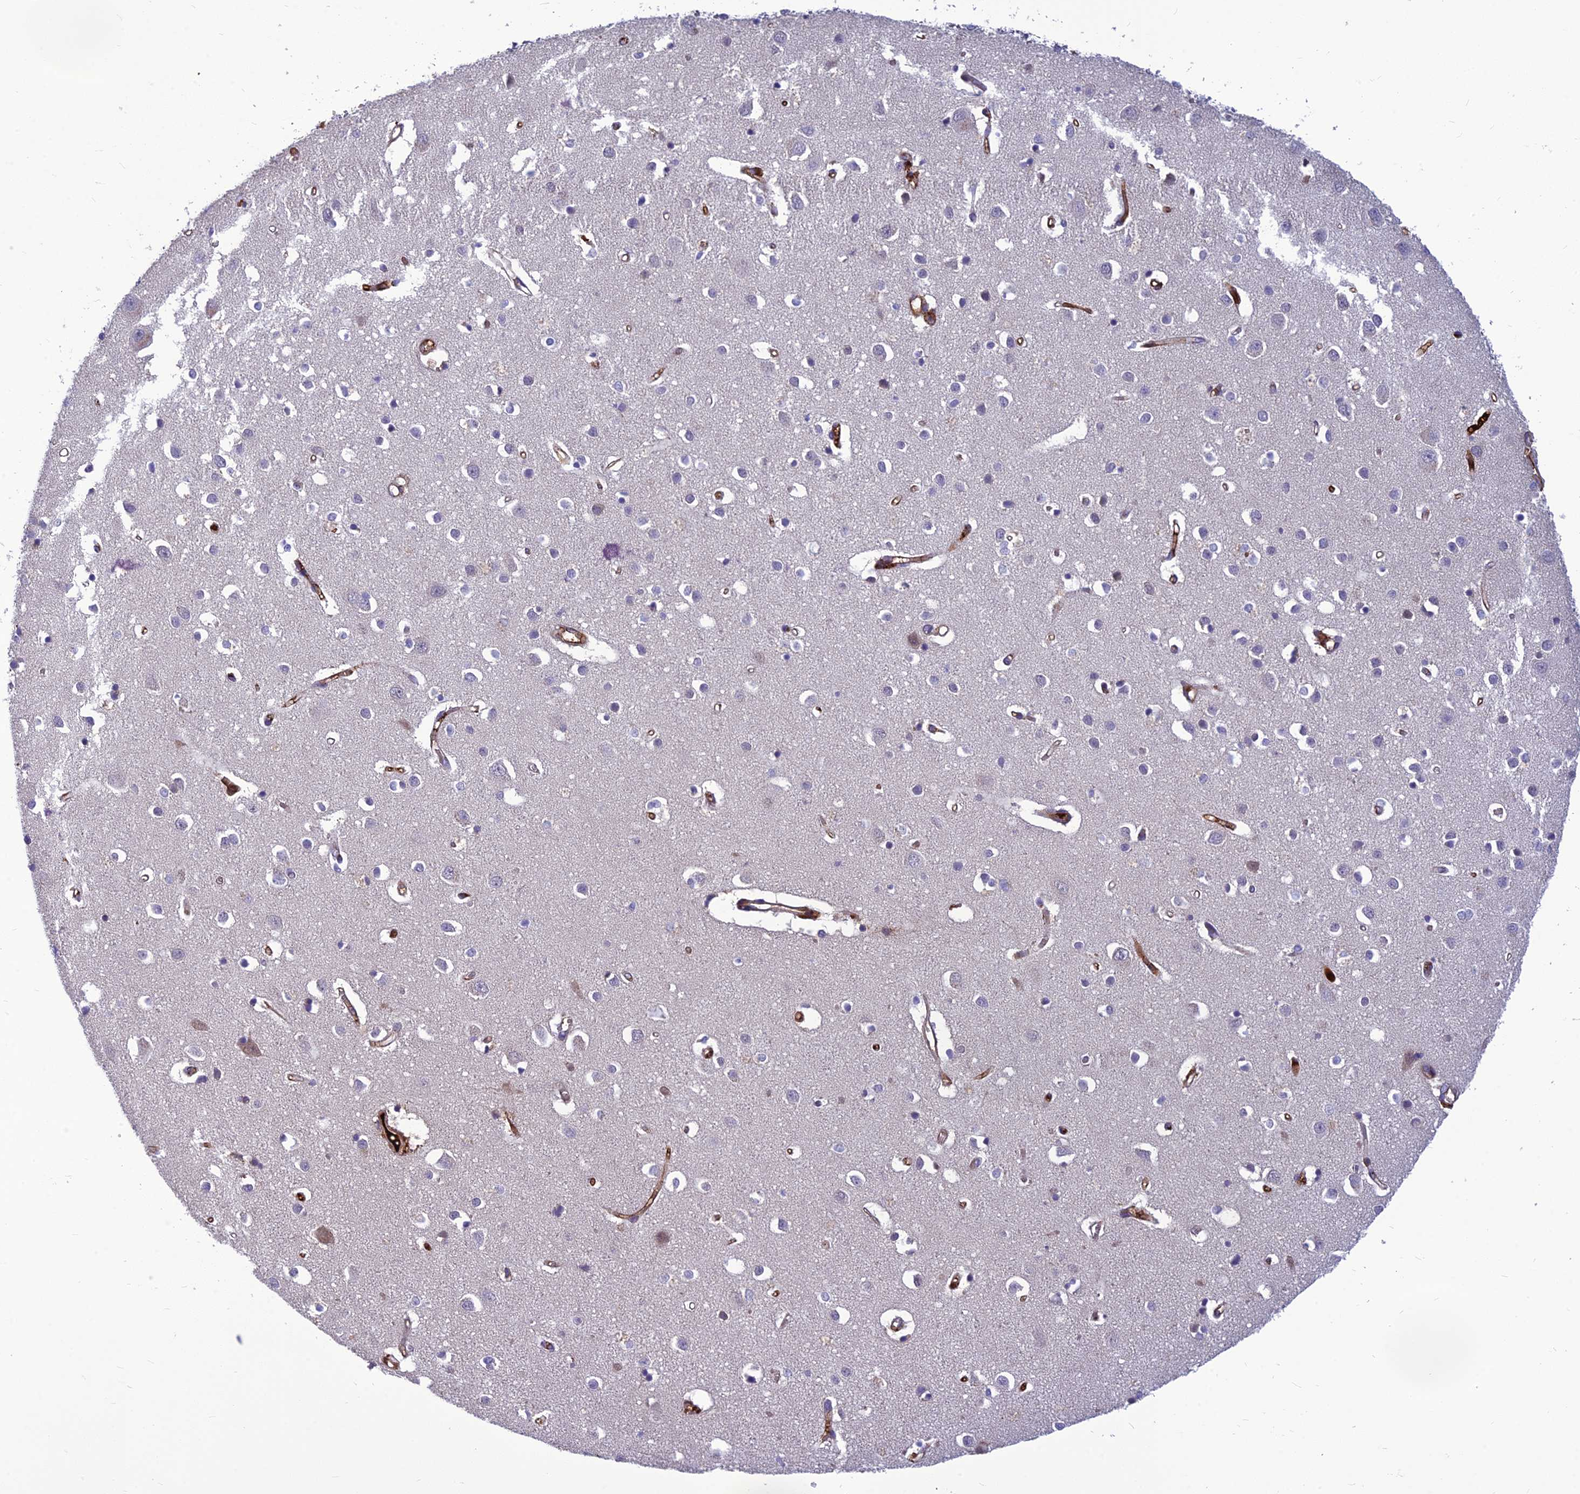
{"staining": {"intensity": "strong", "quantity": ">75%", "location": "cytoplasmic/membranous"}, "tissue": "cerebral cortex", "cell_type": "Endothelial cells", "image_type": "normal", "snomed": [{"axis": "morphology", "description": "Normal tissue, NOS"}, {"axis": "topography", "description": "Cerebral cortex"}], "caption": "The histopathology image displays immunohistochemical staining of unremarkable cerebral cortex. There is strong cytoplasmic/membranous positivity is identified in approximately >75% of endothelial cells. Nuclei are stained in blue.", "gene": "CLEC11A", "patient": {"sex": "female", "age": 64}}